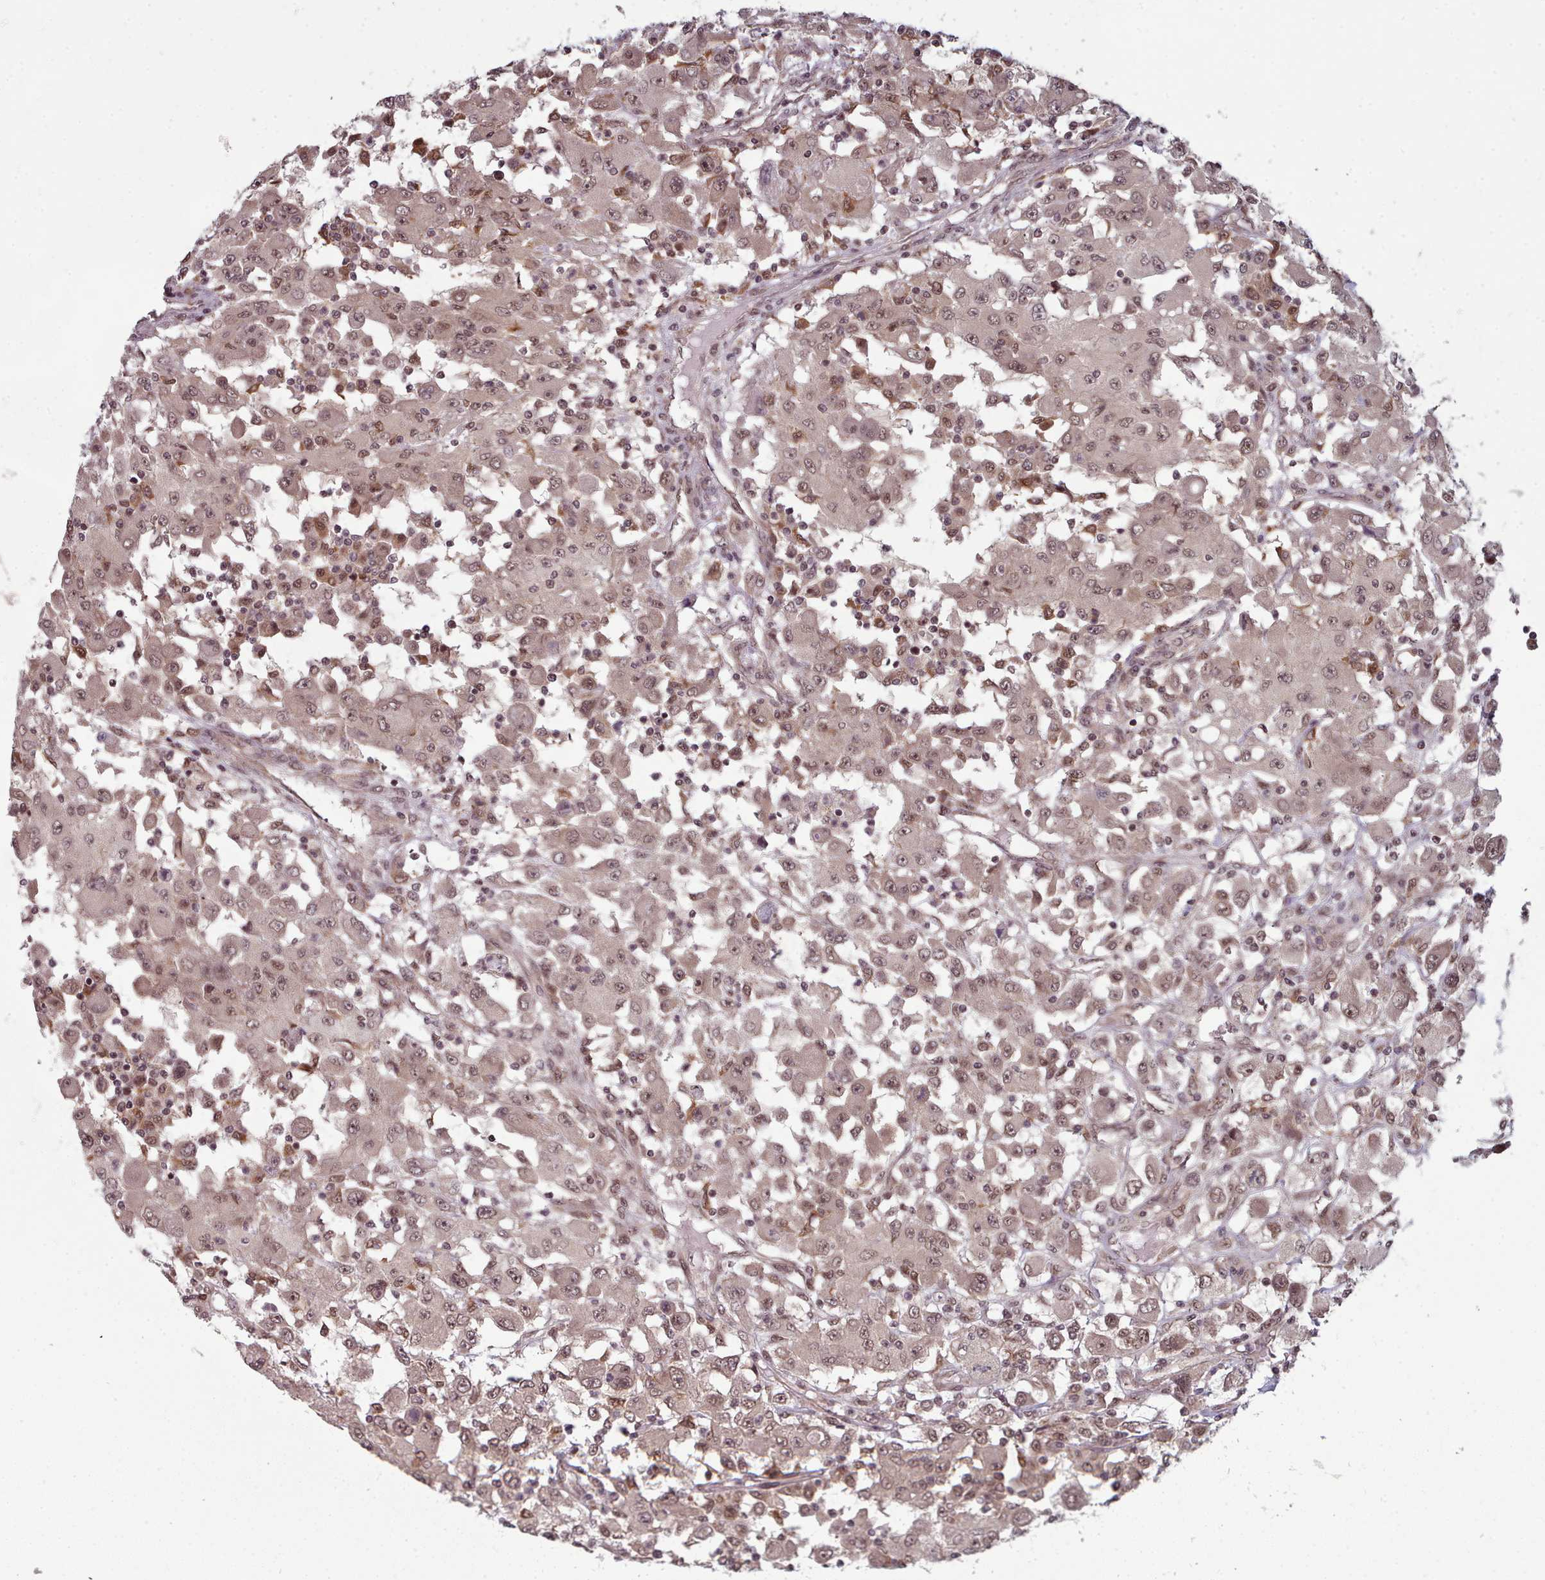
{"staining": {"intensity": "moderate", "quantity": "25%-75%", "location": "nuclear"}, "tissue": "renal cancer", "cell_type": "Tumor cells", "image_type": "cancer", "snomed": [{"axis": "morphology", "description": "Adenocarcinoma, NOS"}, {"axis": "topography", "description": "Kidney"}], "caption": "Human adenocarcinoma (renal) stained for a protein (brown) displays moderate nuclear positive positivity in approximately 25%-75% of tumor cells.", "gene": "DHX8", "patient": {"sex": "female", "age": 67}}